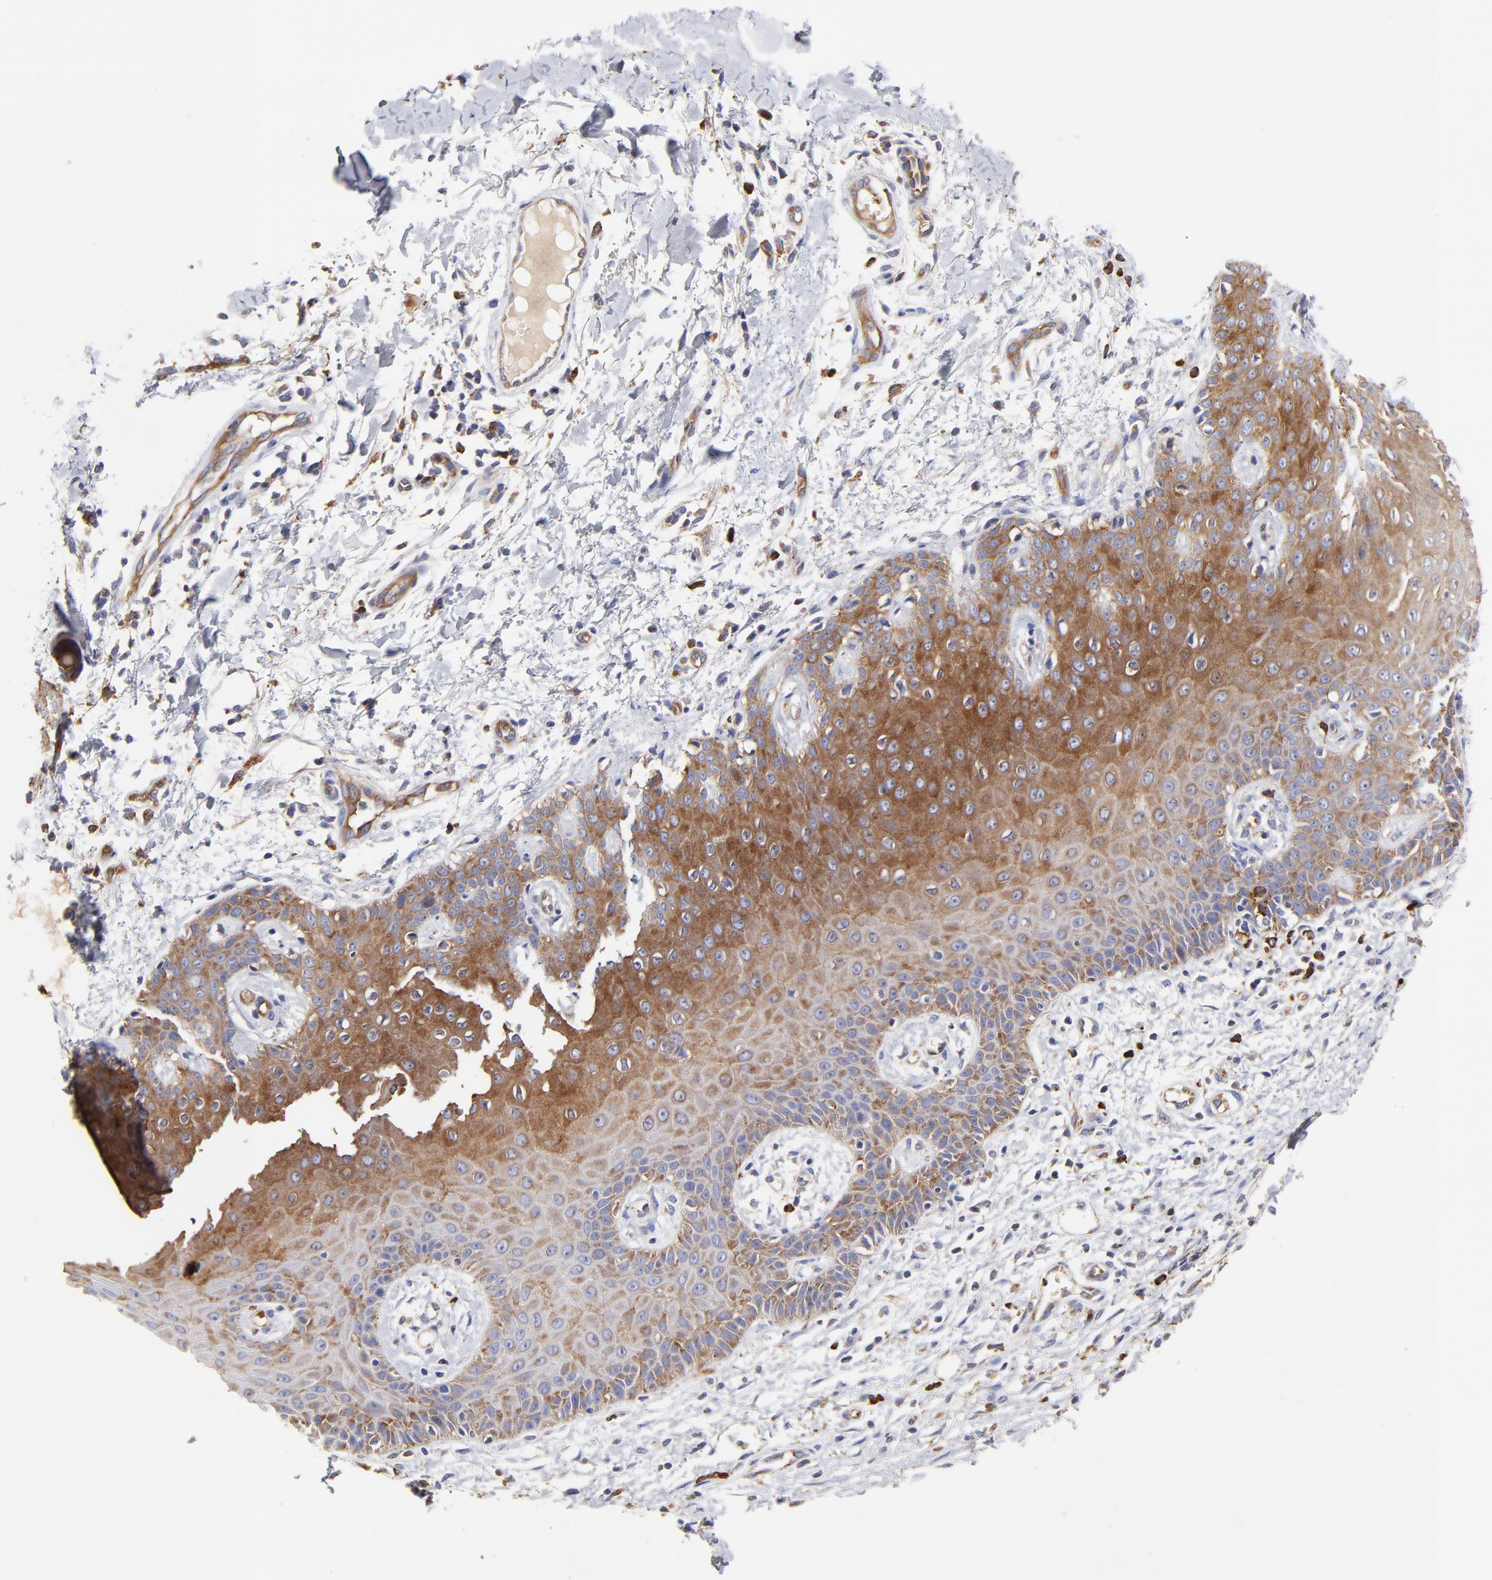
{"staining": {"intensity": "moderate", "quantity": ">75%", "location": "cytoplasmic/membranous"}, "tissue": "skin cancer", "cell_type": "Tumor cells", "image_type": "cancer", "snomed": [{"axis": "morphology", "description": "Basal cell carcinoma"}, {"axis": "topography", "description": "Skin"}], "caption": "A micrograph showing moderate cytoplasmic/membranous positivity in approximately >75% of tumor cells in skin cancer (basal cell carcinoma), as visualized by brown immunohistochemical staining.", "gene": "CD2AP", "patient": {"sex": "male", "age": 67}}